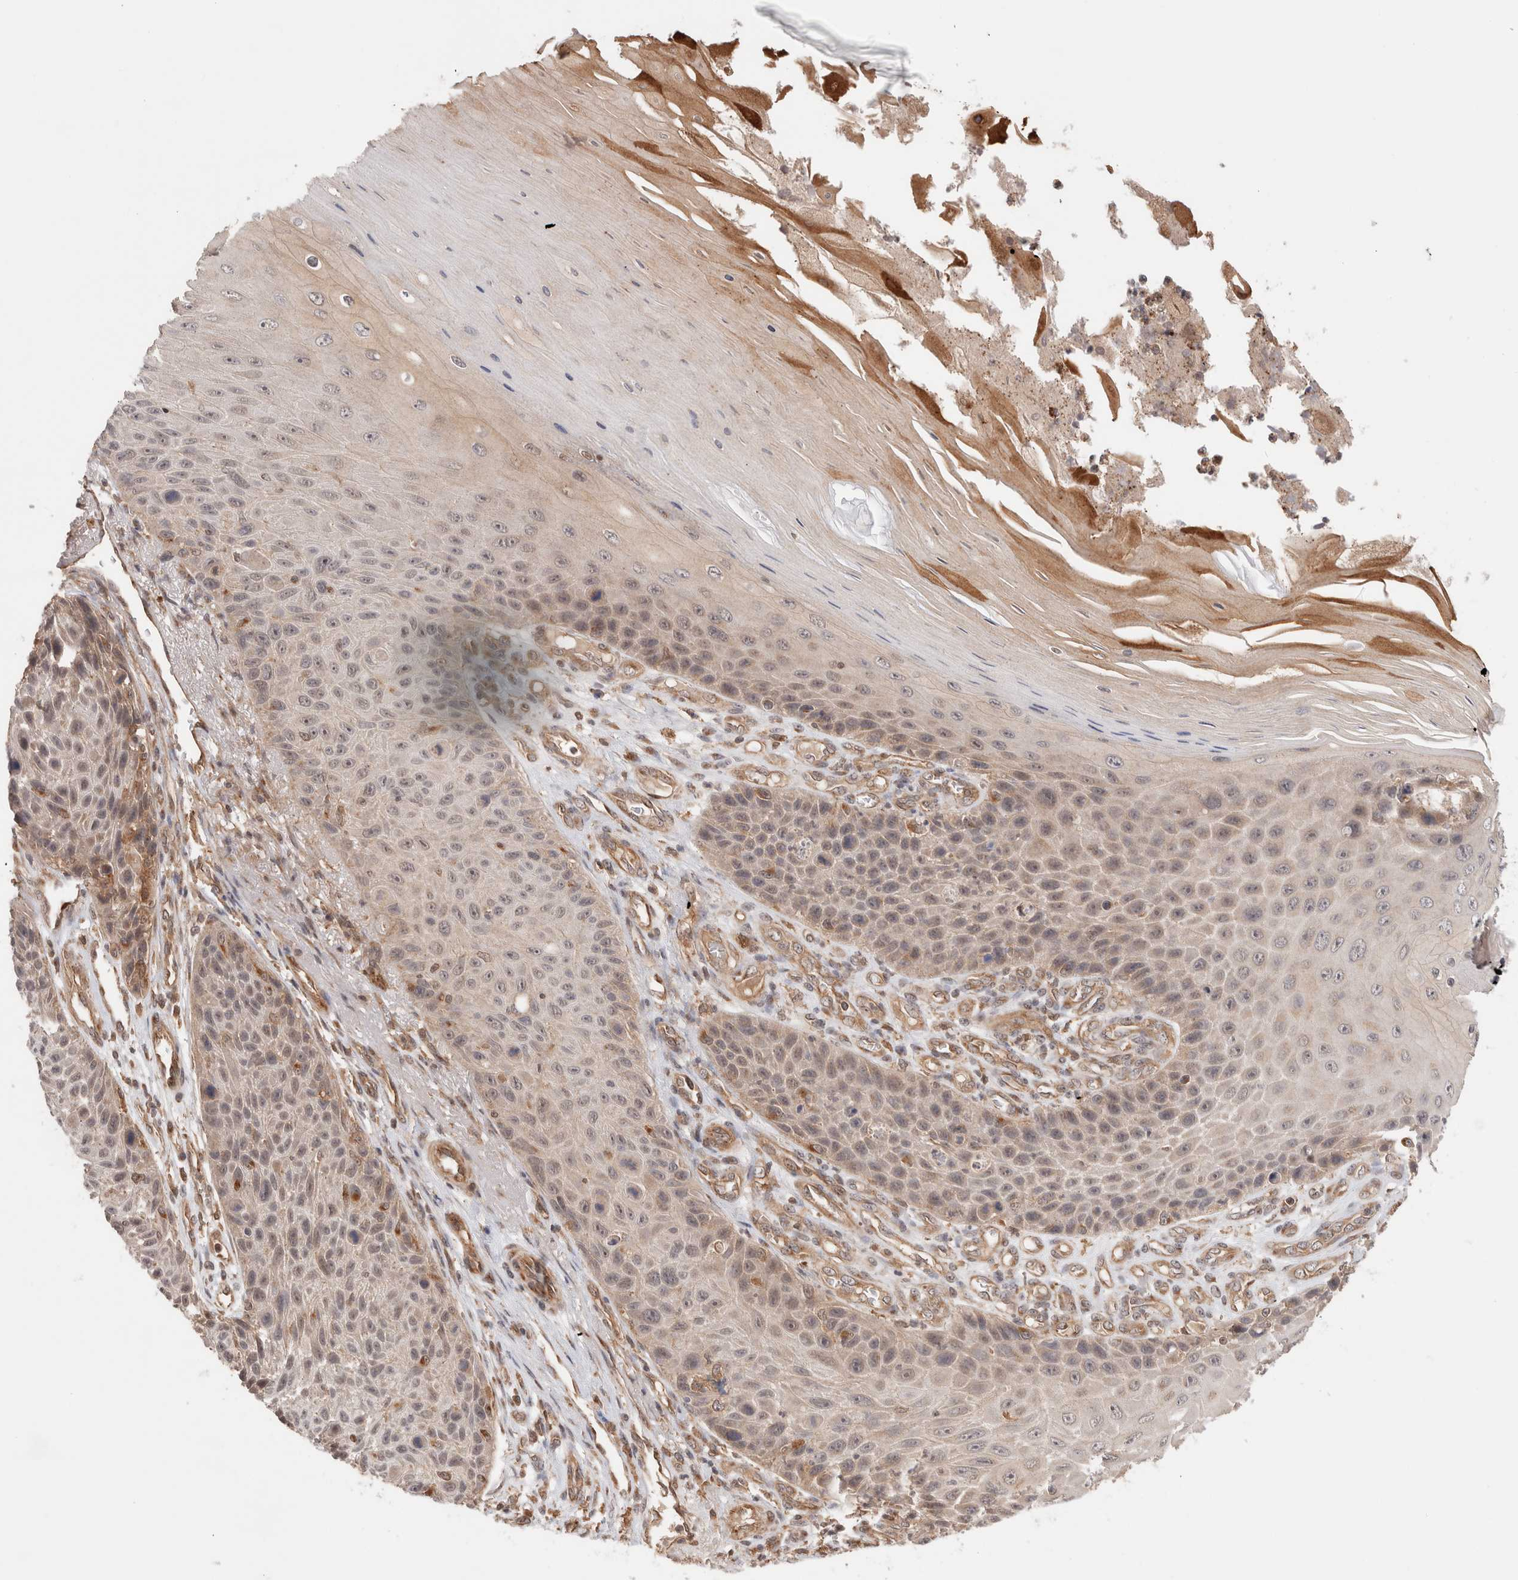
{"staining": {"intensity": "weak", "quantity": ">75%", "location": "cytoplasmic/membranous,nuclear"}, "tissue": "skin cancer", "cell_type": "Tumor cells", "image_type": "cancer", "snomed": [{"axis": "morphology", "description": "Squamous cell carcinoma, NOS"}, {"axis": "topography", "description": "Skin"}], "caption": "The histopathology image shows a brown stain indicating the presence of a protein in the cytoplasmic/membranous and nuclear of tumor cells in squamous cell carcinoma (skin).", "gene": "SIKE1", "patient": {"sex": "female", "age": 88}}